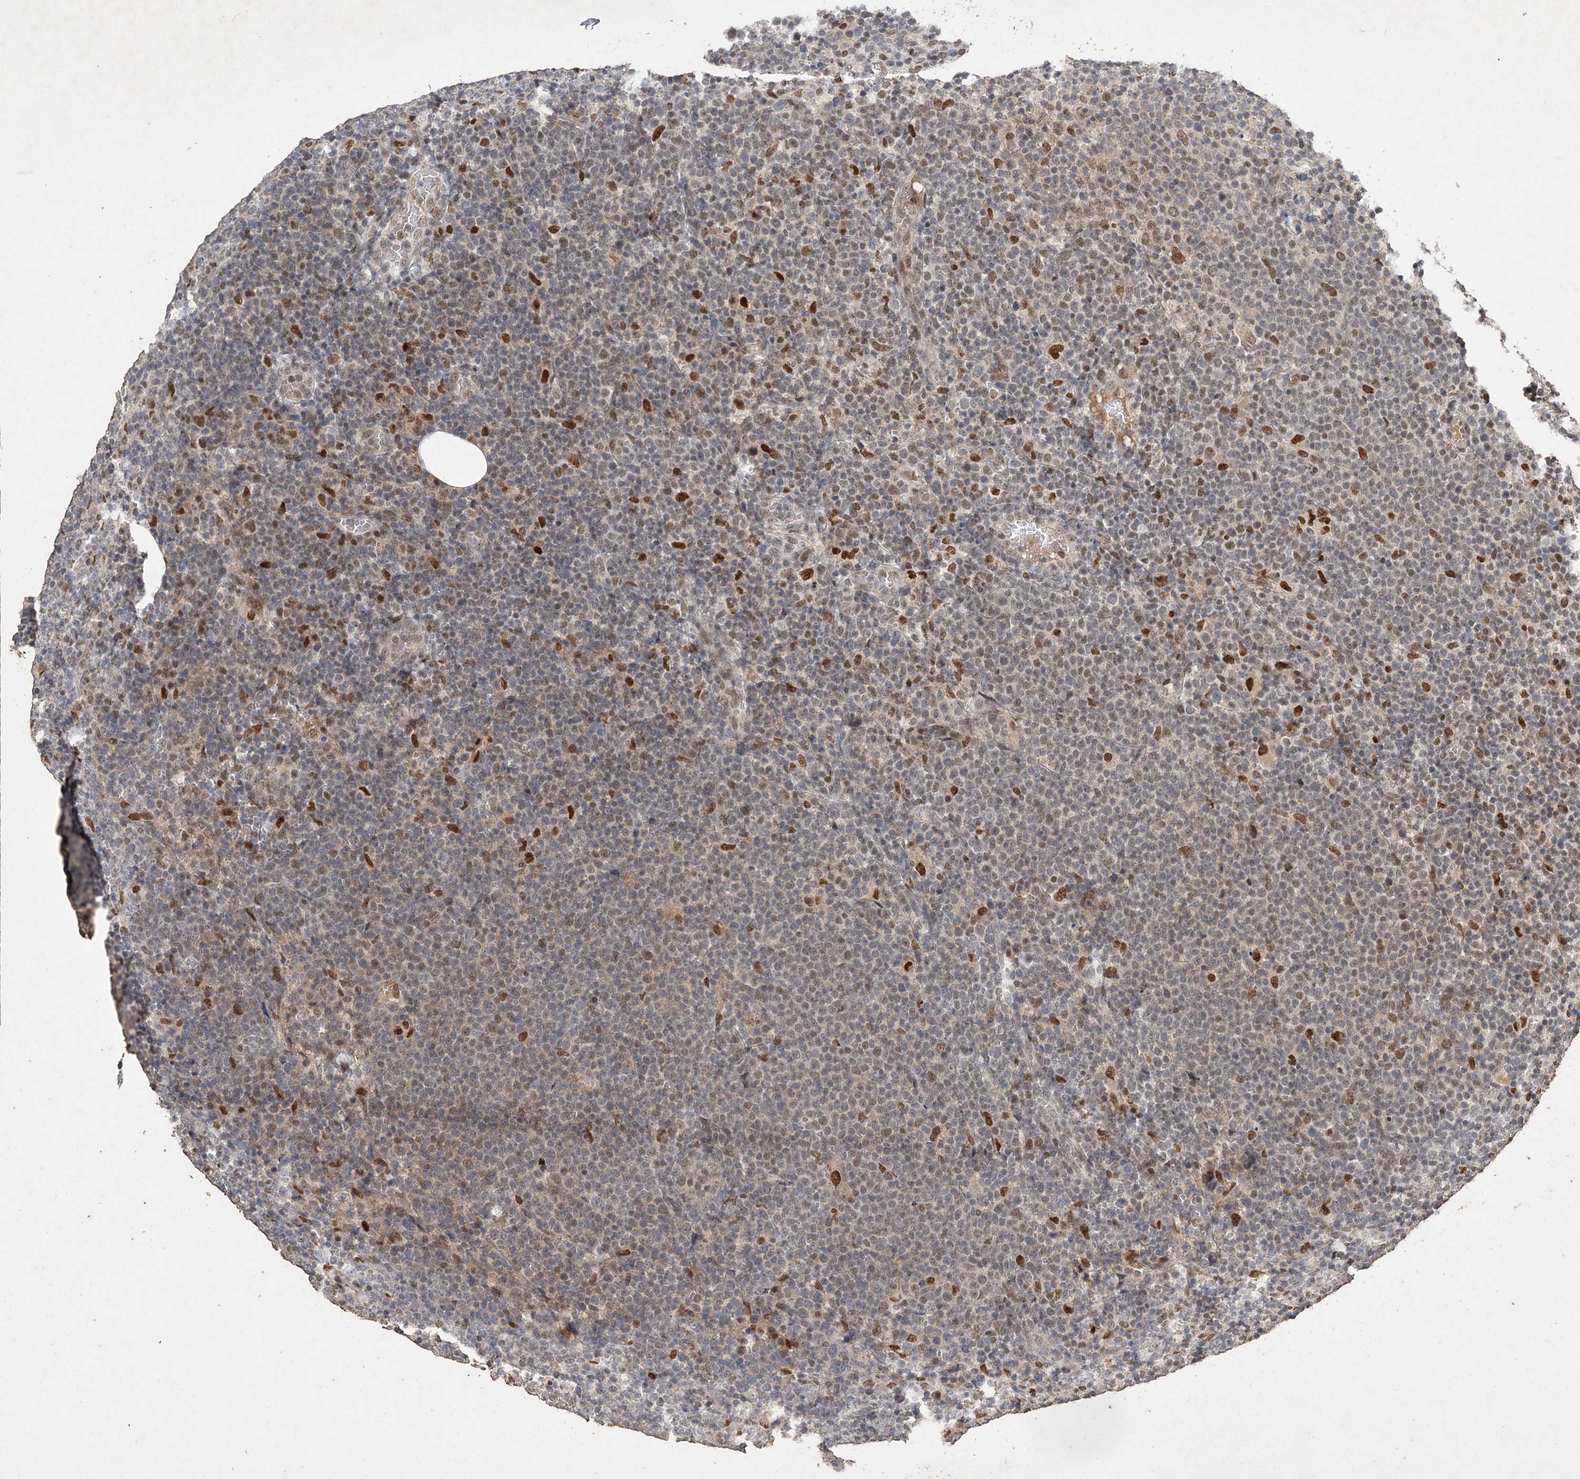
{"staining": {"intensity": "moderate", "quantity": "<25%", "location": "nuclear"}, "tissue": "lymphoma", "cell_type": "Tumor cells", "image_type": "cancer", "snomed": [{"axis": "morphology", "description": "Malignant lymphoma, non-Hodgkin's type, High grade"}, {"axis": "topography", "description": "Lymph node"}], "caption": "The photomicrograph shows staining of lymphoma, revealing moderate nuclear protein staining (brown color) within tumor cells.", "gene": "C3orf38", "patient": {"sex": "male", "age": 61}}